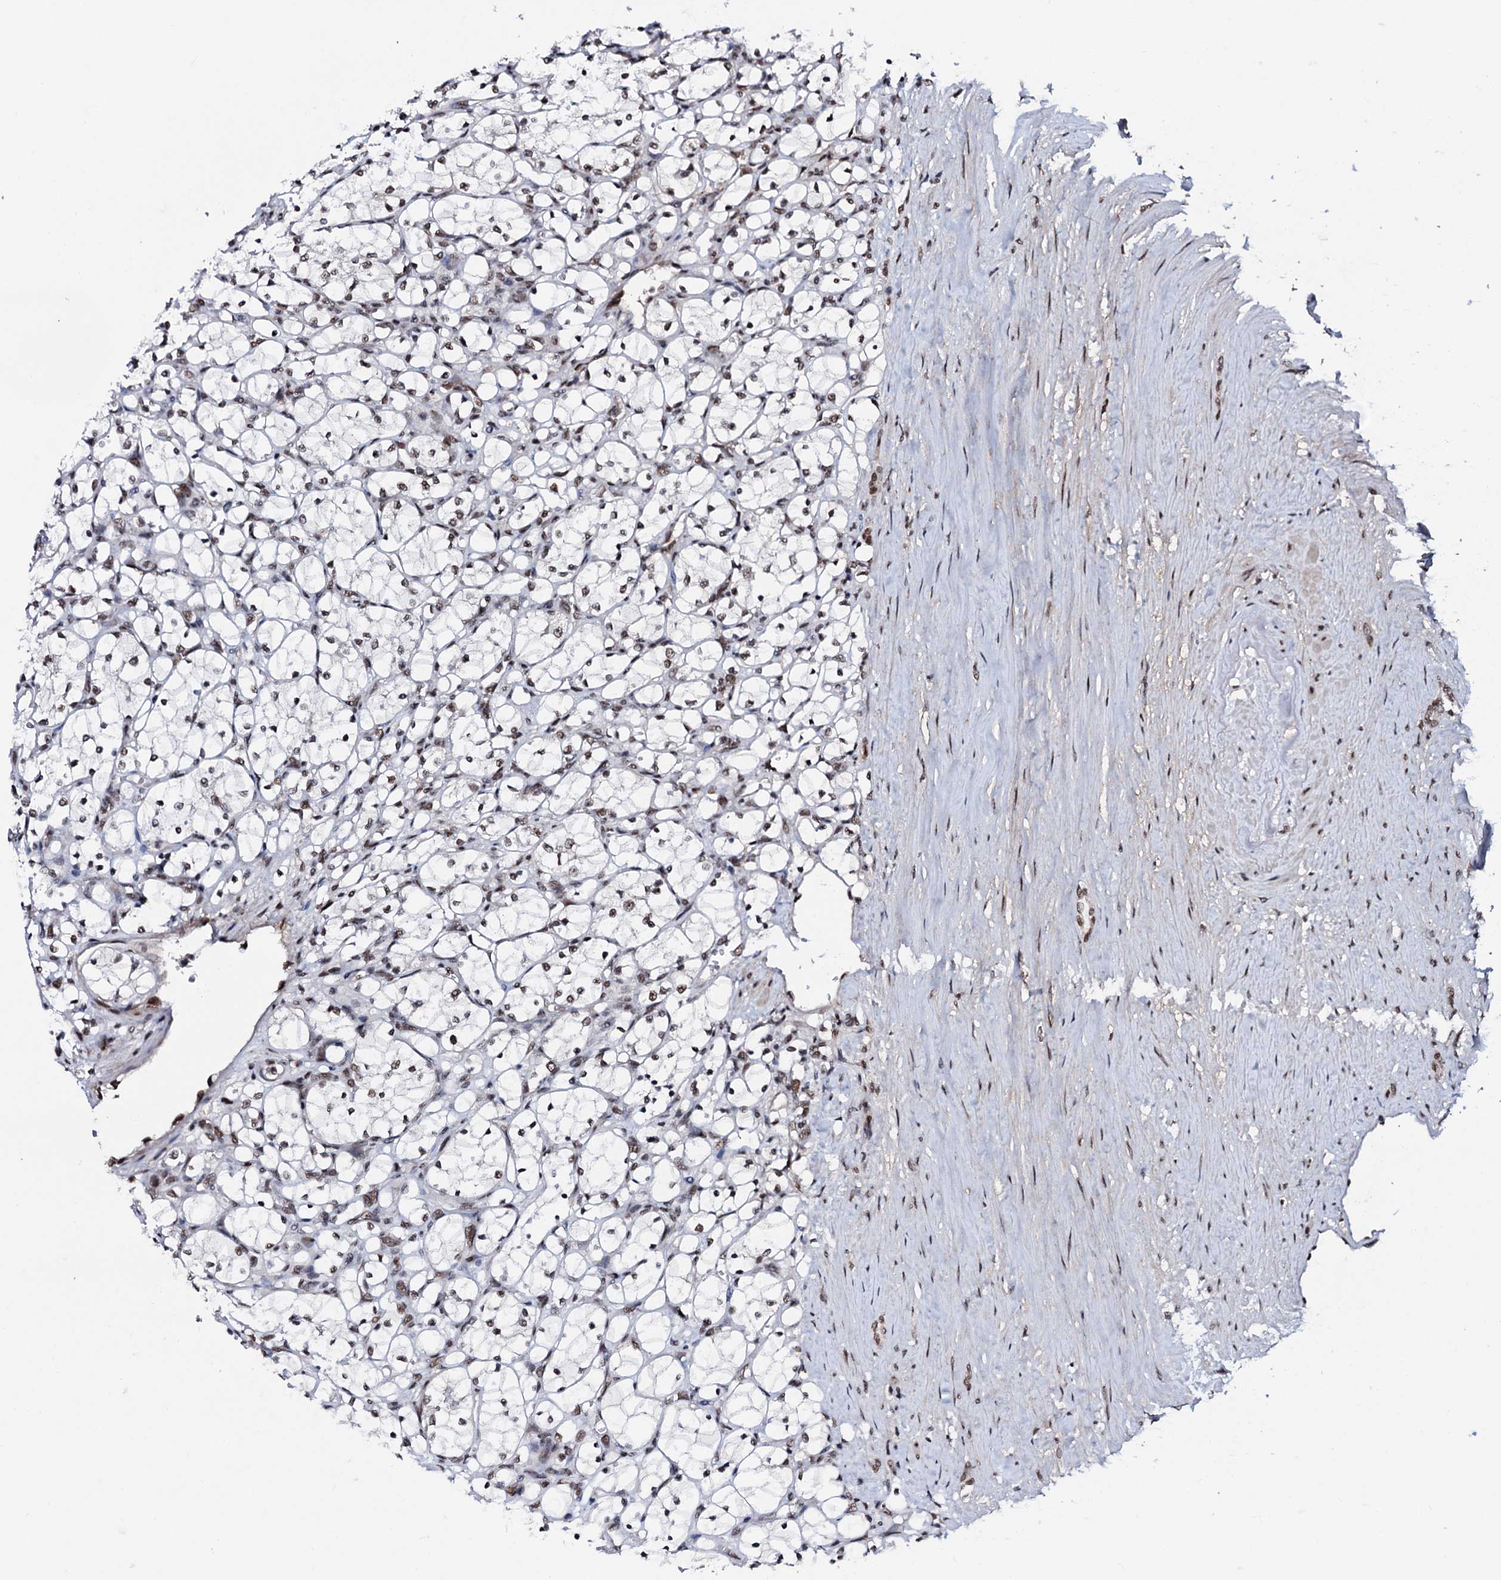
{"staining": {"intensity": "moderate", "quantity": "25%-75%", "location": "nuclear"}, "tissue": "renal cancer", "cell_type": "Tumor cells", "image_type": "cancer", "snomed": [{"axis": "morphology", "description": "Adenocarcinoma, NOS"}, {"axis": "topography", "description": "Kidney"}], "caption": "Renal cancer (adenocarcinoma) stained for a protein (brown) reveals moderate nuclear positive staining in approximately 25%-75% of tumor cells.", "gene": "PRPF18", "patient": {"sex": "female", "age": 69}}